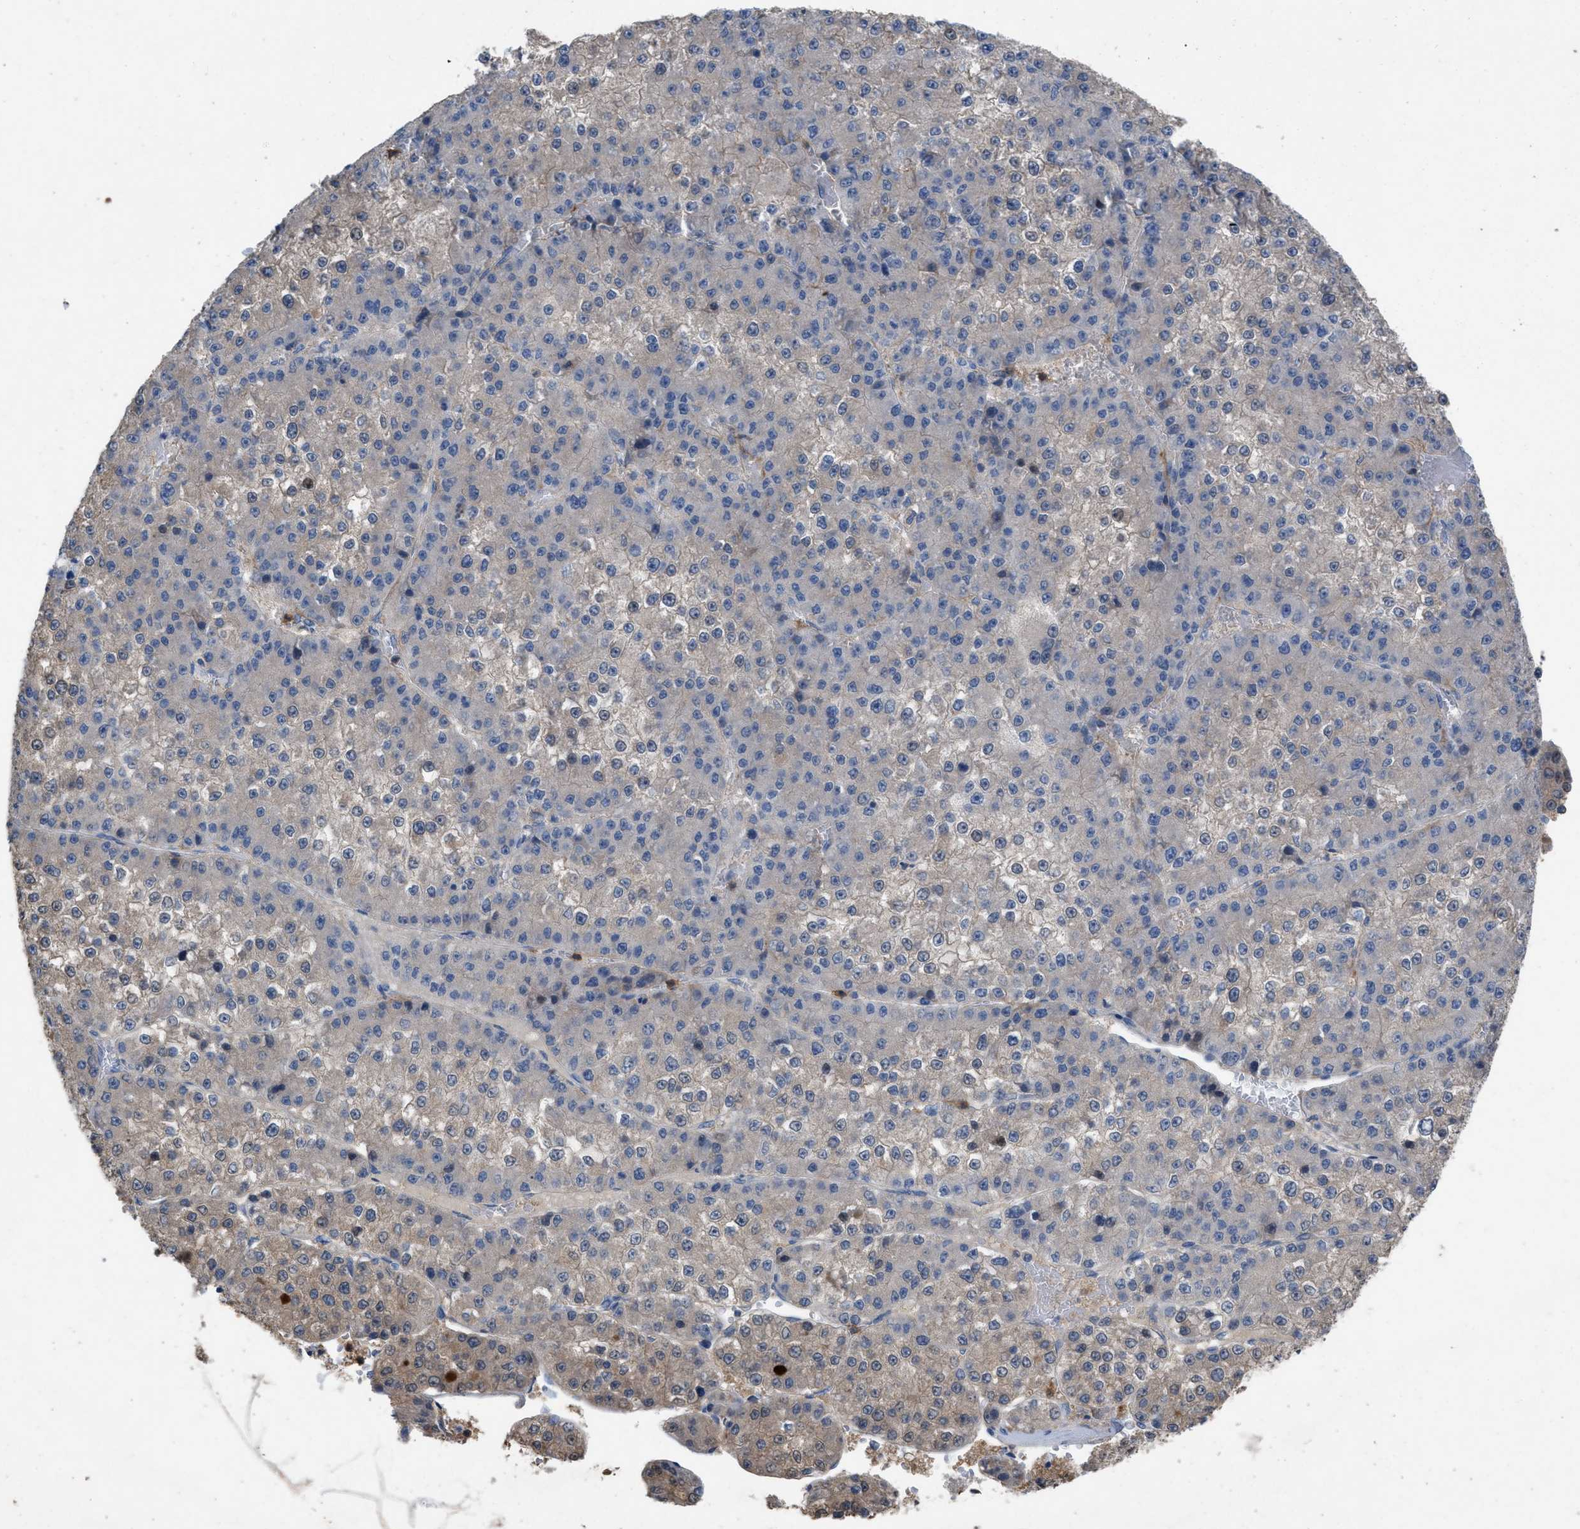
{"staining": {"intensity": "negative", "quantity": "none", "location": "none"}, "tissue": "liver cancer", "cell_type": "Tumor cells", "image_type": "cancer", "snomed": [{"axis": "morphology", "description": "Carcinoma, Hepatocellular, NOS"}, {"axis": "topography", "description": "Liver"}], "caption": "High power microscopy image of an immunohistochemistry micrograph of liver hepatocellular carcinoma, revealing no significant positivity in tumor cells. Brightfield microscopy of immunohistochemistry (IHC) stained with DAB (brown) and hematoxylin (blue), captured at high magnification.", "gene": "PLPPR5", "patient": {"sex": "female", "age": 73}}